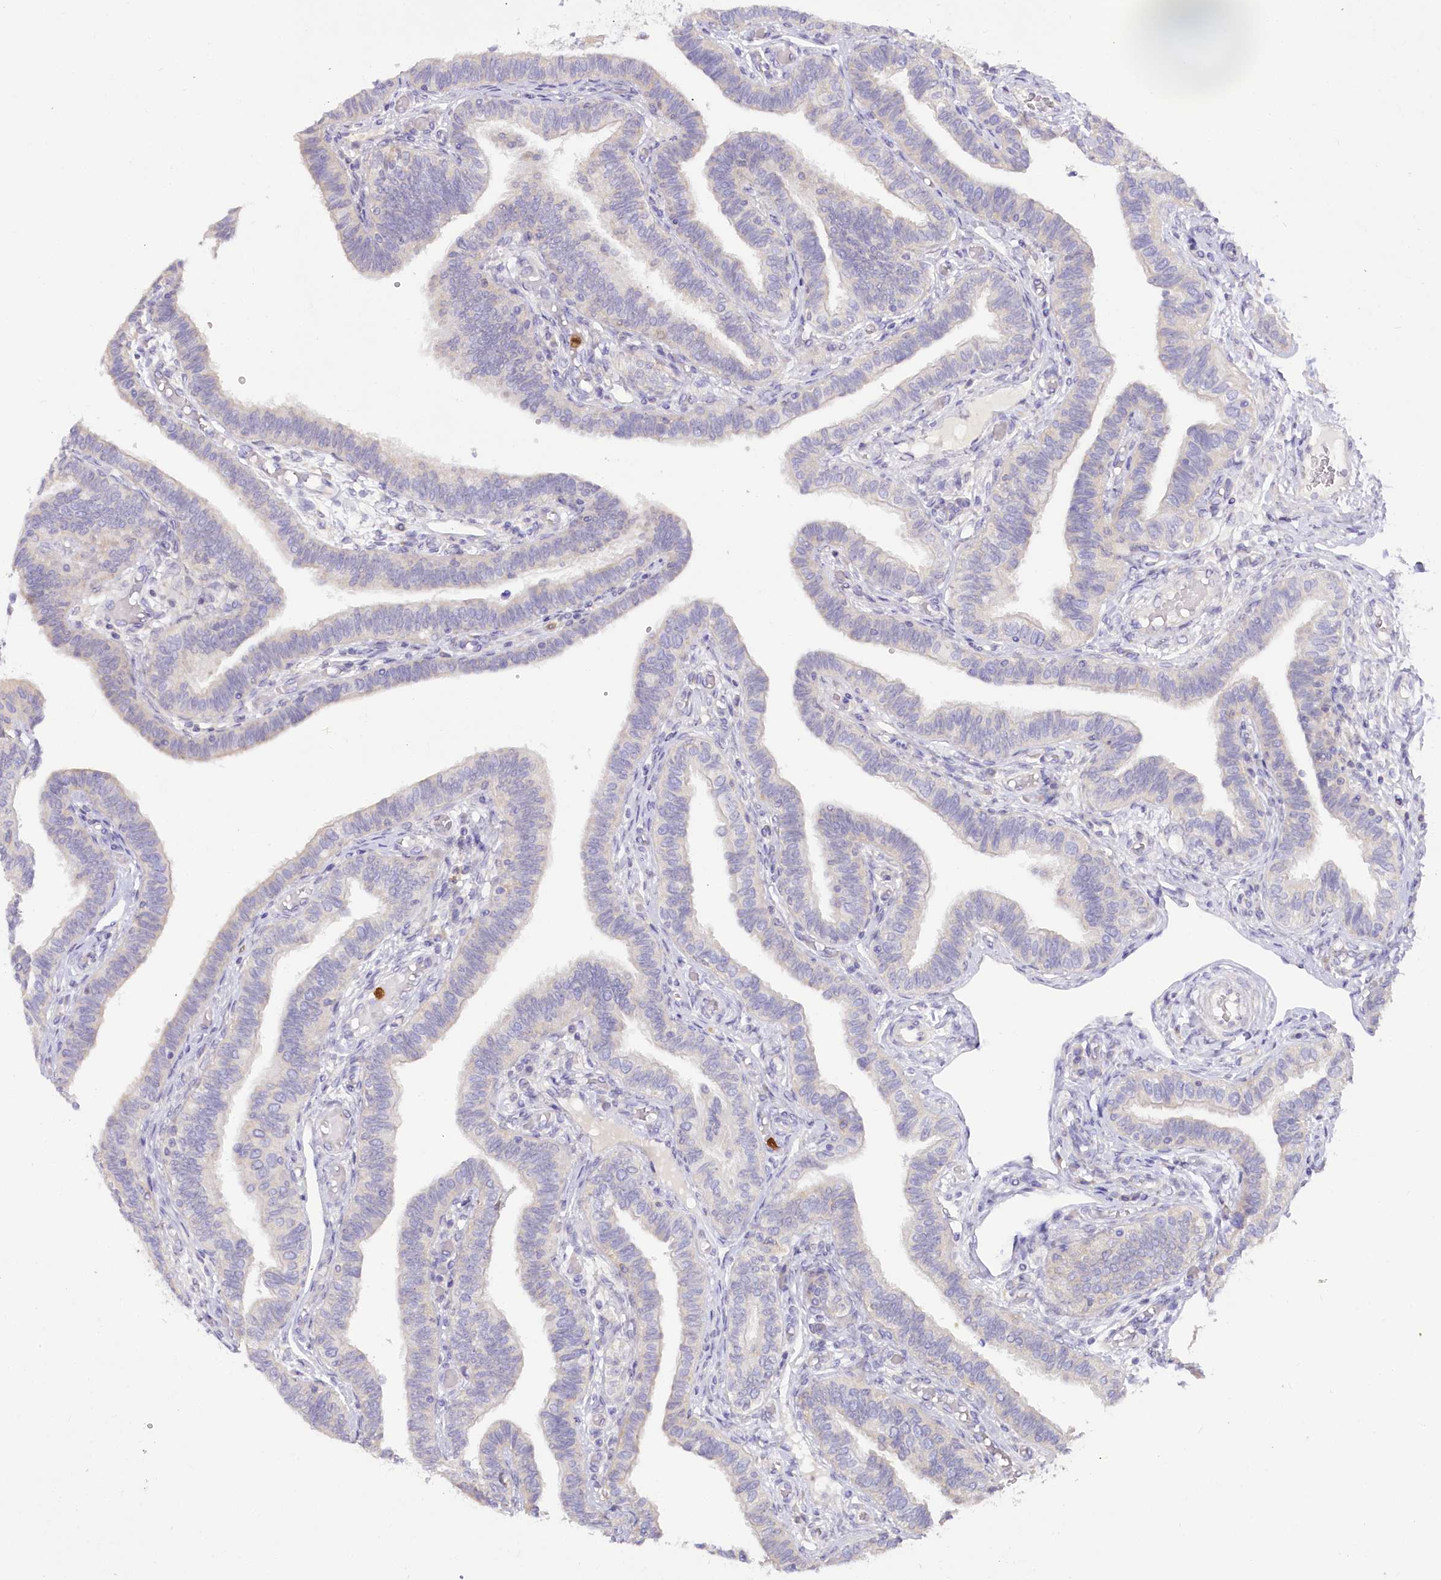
{"staining": {"intensity": "negative", "quantity": "none", "location": "none"}, "tissue": "fallopian tube", "cell_type": "Glandular cells", "image_type": "normal", "snomed": [{"axis": "morphology", "description": "Normal tissue, NOS"}, {"axis": "topography", "description": "Fallopian tube"}], "caption": "A high-resolution photomicrograph shows immunohistochemistry staining of normal fallopian tube, which displays no significant positivity in glandular cells.", "gene": "DPYD", "patient": {"sex": "female", "age": 39}}